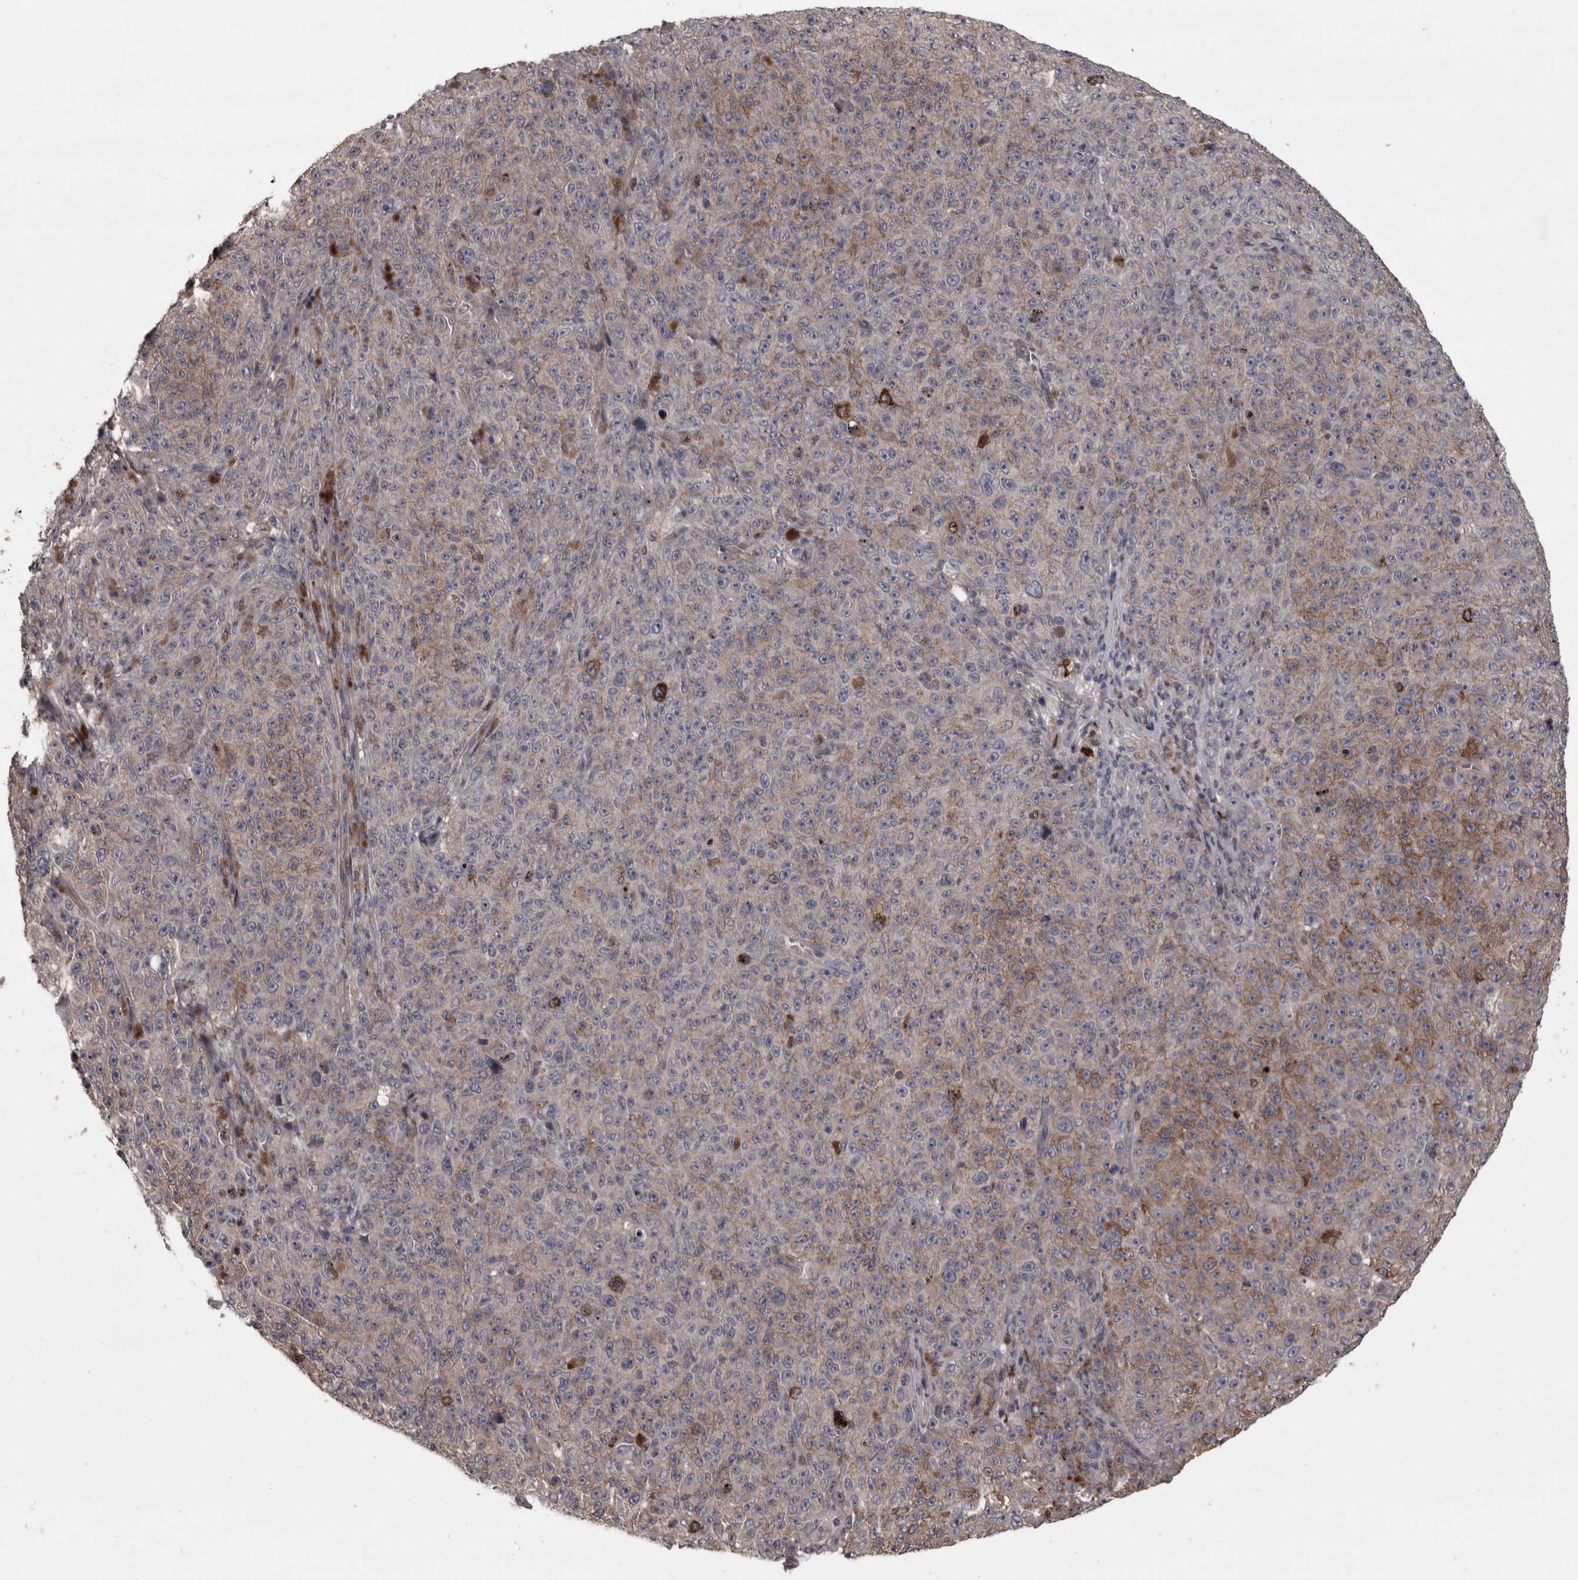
{"staining": {"intensity": "weak", "quantity": "25%-75%", "location": "cytoplasmic/membranous"}, "tissue": "melanoma", "cell_type": "Tumor cells", "image_type": "cancer", "snomed": [{"axis": "morphology", "description": "Malignant melanoma, NOS"}, {"axis": "topography", "description": "Skin"}], "caption": "IHC photomicrograph of neoplastic tissue: malignant melanoma stained using immunohistochemistry reveals low levels of weak protein expression localized specifically in the cytoplasmic/membranous of tumor cells, appearing as a cytoplasmic/membranous brown color.", "gene": "PCDH17", "patient": {"sex": "female", "age": 82}}